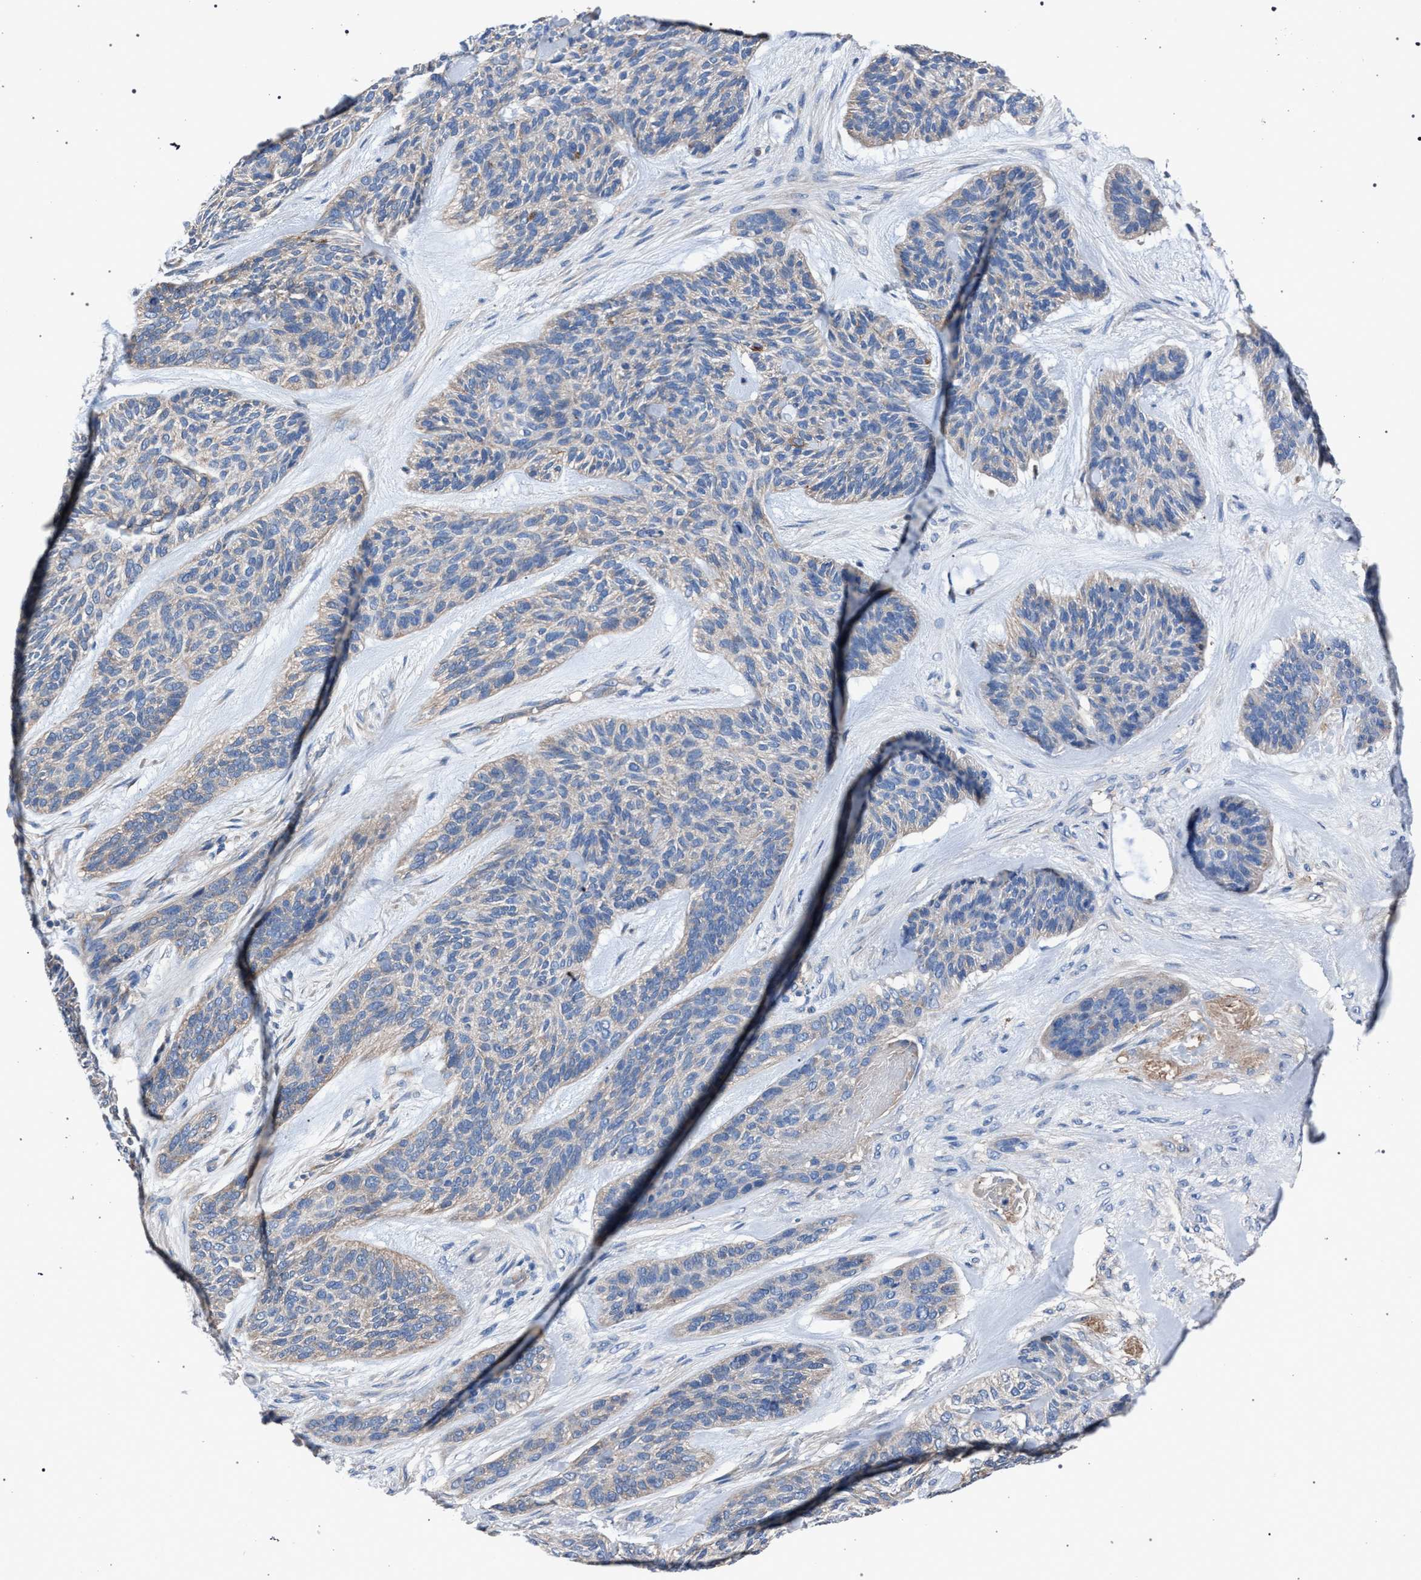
{"staining": {"intensity": "weak", "quantity": "<25%", "location": "cytoplasmic/membranous"}, "tissue": "skin cancer", "cell_type": "Tumor cells", "image_type": "cancer", "snomed": [{"axis": "morphology", "description": "Basal cell carcinoma"}, {"axis": "topography", "description": "Skin"}], "caption": "Protein analysis of skin basal cell carcinoma exhibits no significant expression in tumor cells.", "gene": "ATP6V0A1", "patient": {"sex": "male", "age": 55}}